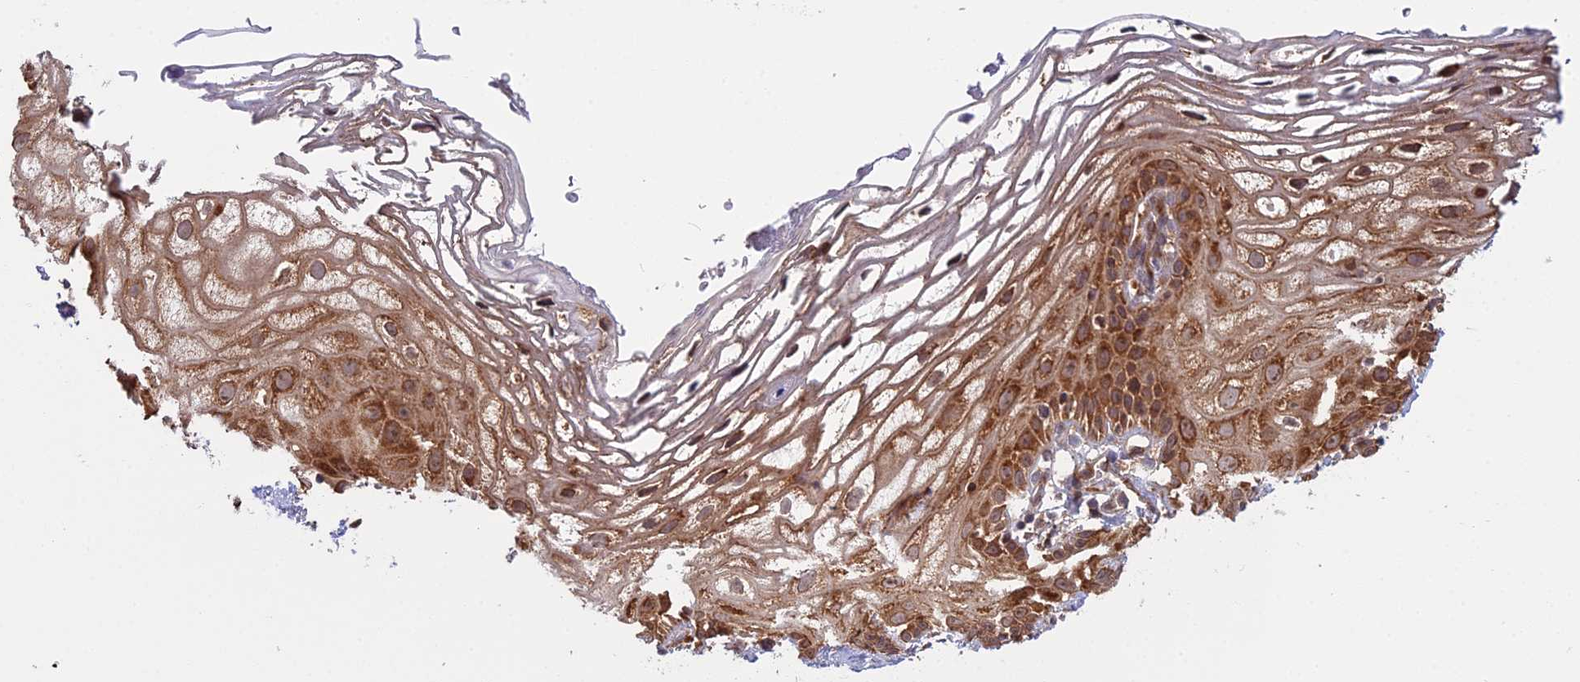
{"staining": {"intensity": "strong", "quantity": ">75%", "location": "cytoplasmic/membranous"}, "tissue": "vagina", "cell_type": "Squamous epithelial cells", "image_type": "normal", "snomed": [{"axis": "morphology", "description": "Normal tissue, NOS"}, {"axis": "morphology", "description": "Adenocarcinoma, NOS"}, {"axis": "topography", "description": "Rectum"}, {"axis": "topography", "description": "Vagina"}], "caption": "There is high levels of strong cytoplasmic/membranous expression in squamous epithelial cells of unremarkable vagina, as demonstrated by immunohistochemical staining (brown color).", "gene": "RPL26", "patient": {"sex": "female", "age": 71}}